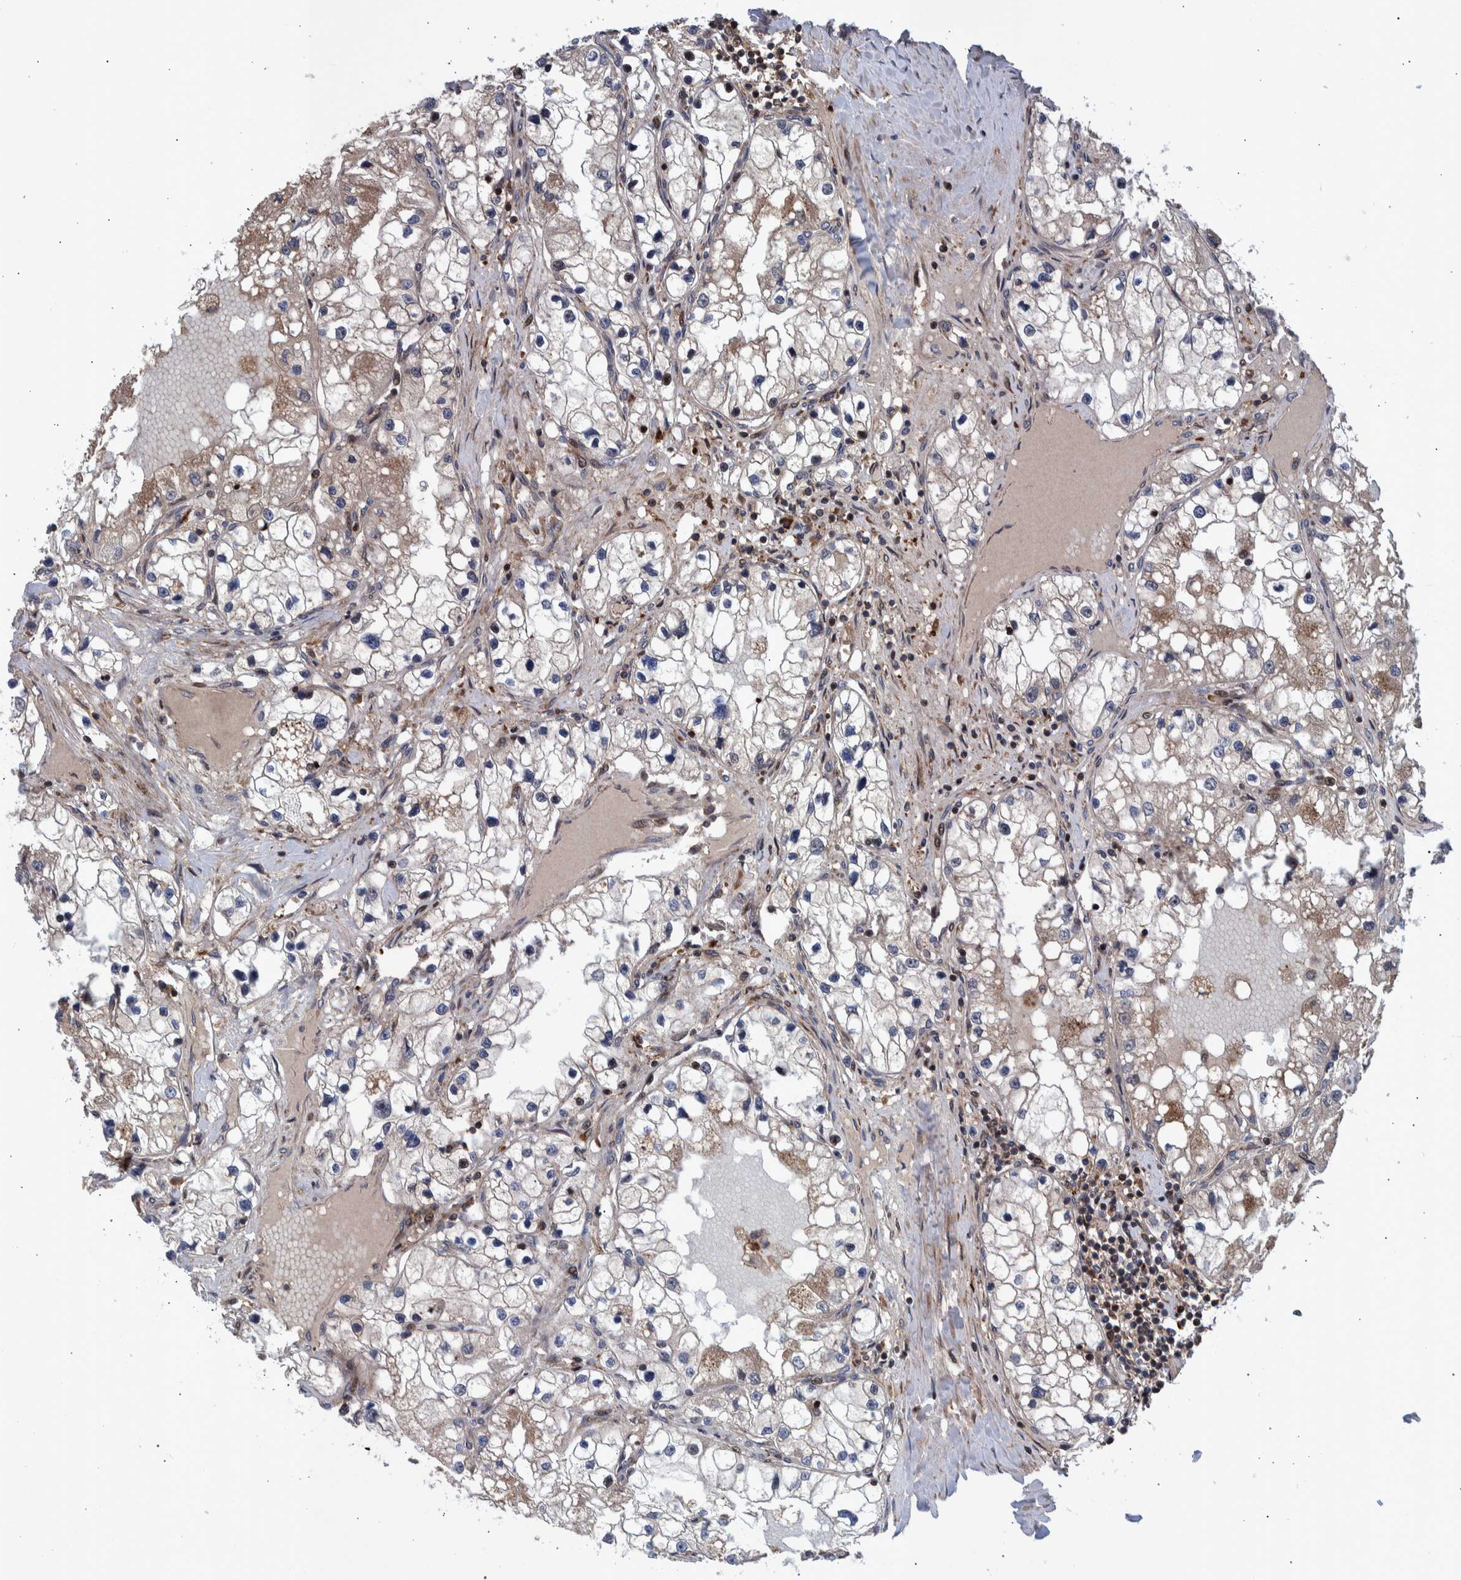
{"staining": {"intensity": "weak", "quantity": "25%-75%", "location": "cytoplasmic/membranous"}, "tissue": "renal cancer", "cell_type": "Tumor cells", "image_type": "cancer", "snomed": [{"axis": "morphology", "description": "Adenocarcinoma, NOS"}, {"axis": "topography", "description": "Kidney"}], "caption": "Weak cytoplasmic/membranous protein staining is appreciated in about 25%-75% of tumor cells in renal cancer.", "gene": "SHISA6", "patient": {"sex": "male", "age": 68}}